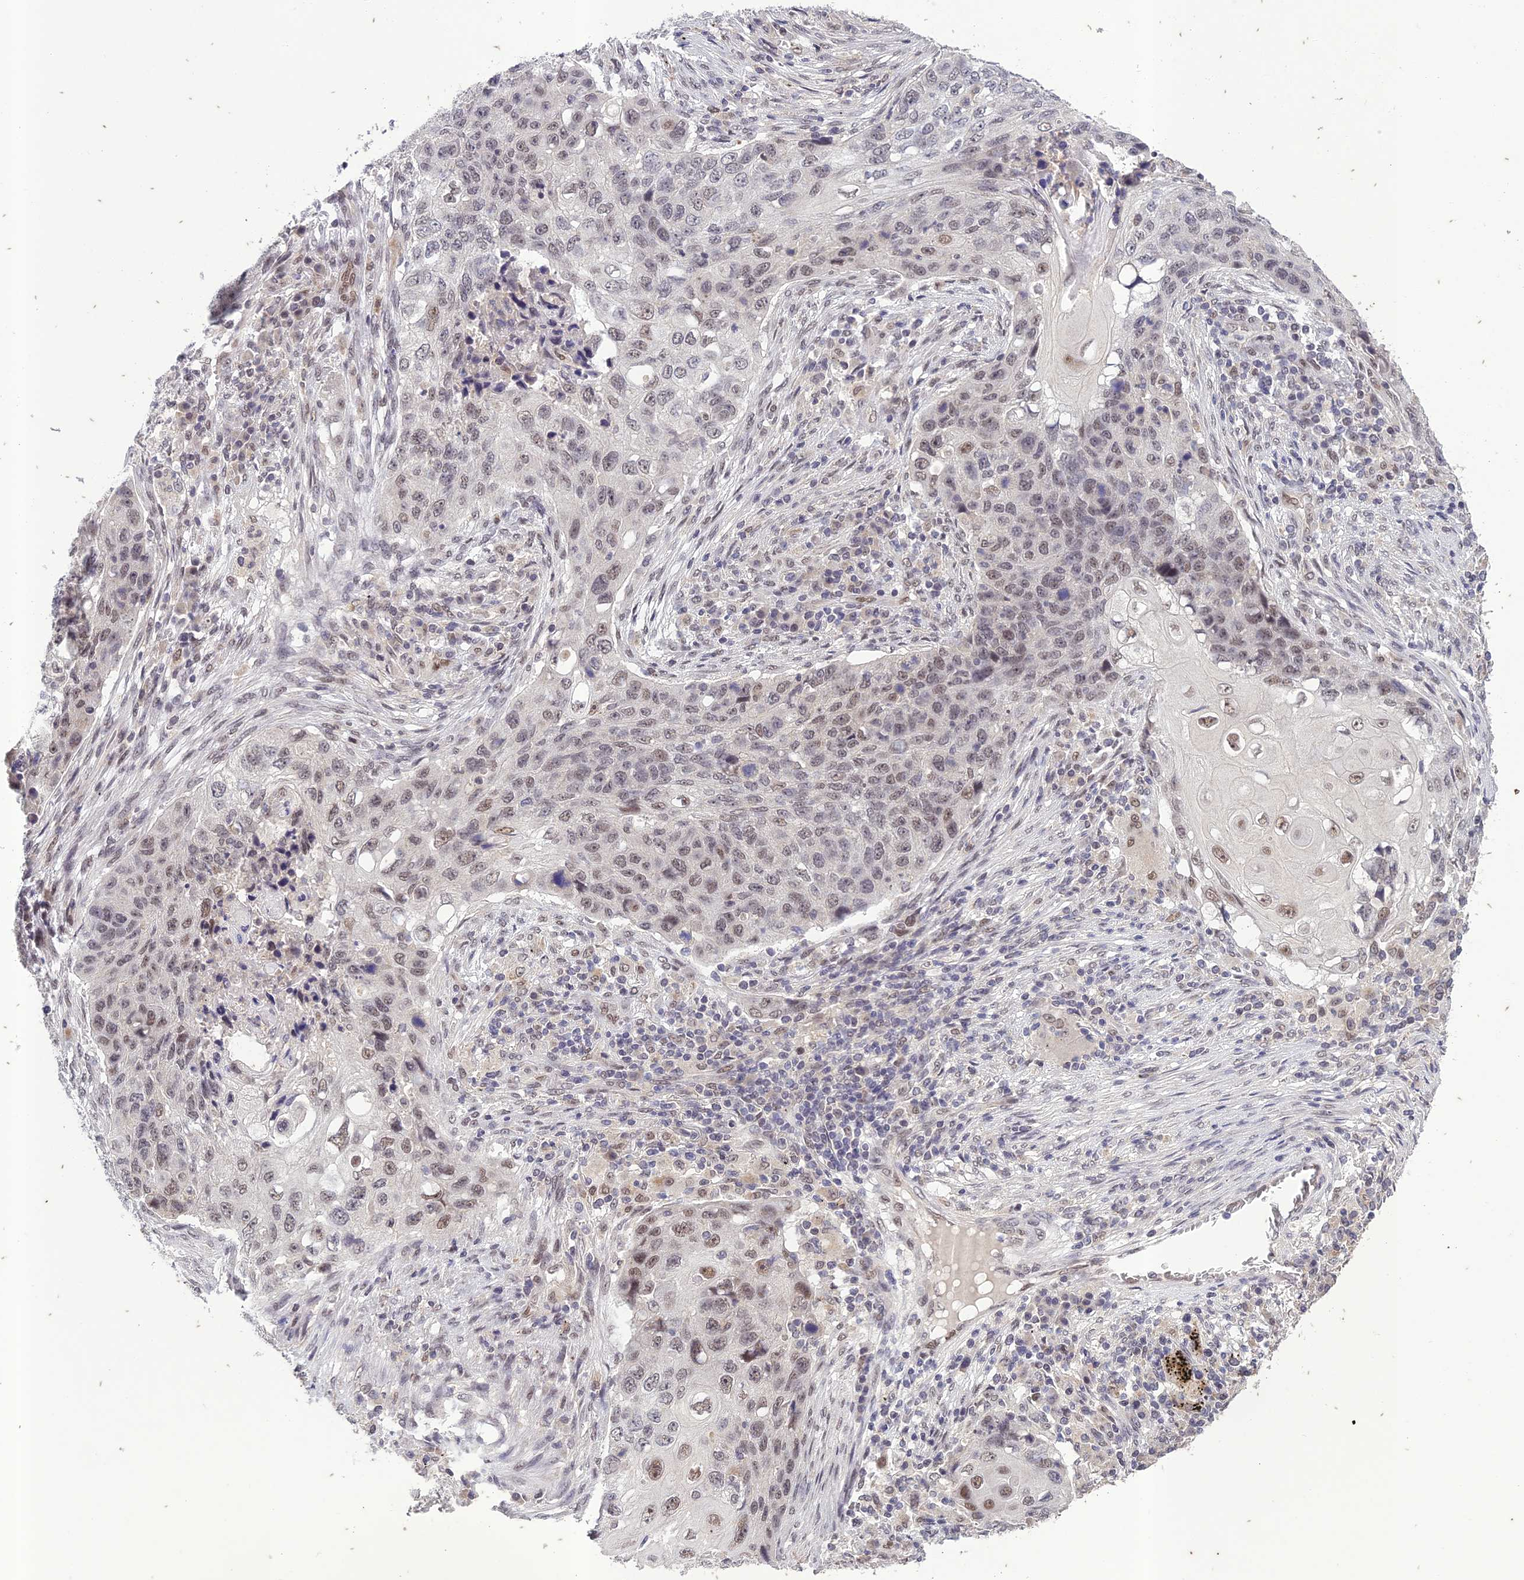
{"staining": {"intensity": "weak", "quantity": "25%-75%", "location": "nuclear"}, "tissue": "lung cancer", "cell_type": "Tumor cells", "image_type": "cancer", "snomed": [{"axis": "morphology", "description": "Squamous cell carcinoma, NOS"}, {"axis": "topography", "description": "Lung"}], "caption": "Tumor cells exhibit low levels of weak nuclear positivity in about 25%-75% of cells in human lung squamous cell carcinoma.", "gene": "POP4", "patient": {"sex": "female", "age": 63}}